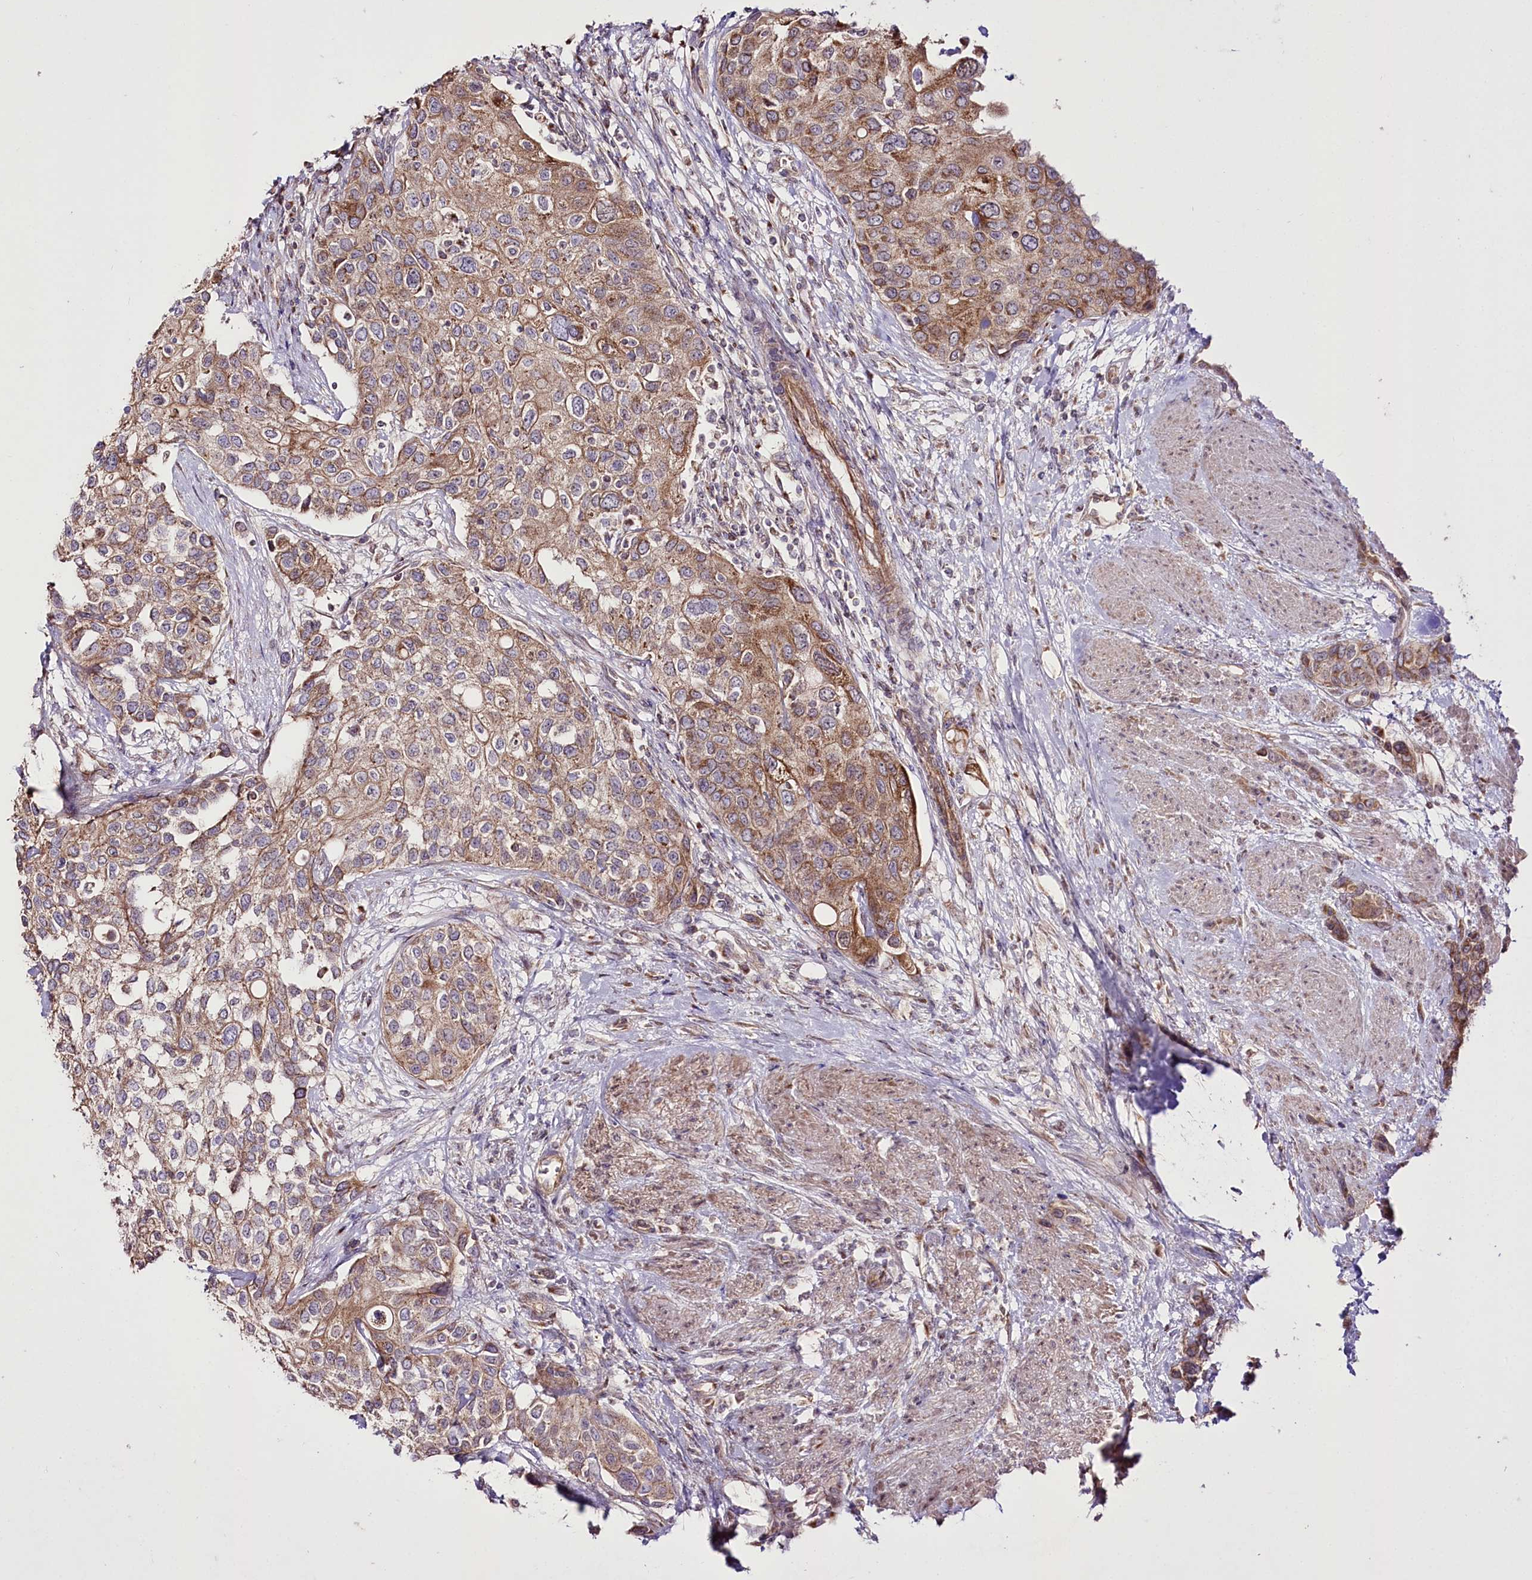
{"staining": {"intensity": "moderate", "quantity": ">75%", "location": "cytoplasmic/membranous"}, "tissue": "urothelial cancer", "cell_type": "Tumor cells", "image_type": "cancer", "snomed": [{"axis": "morphology", "description": "Normal tissue, NOS"}, {"axis": "morphology", "description": "Urothelial carcinoma, High grade"}, {"axis": "topography", "description": "Vascular tissue"}, {"axis": "topography", "description": "Urinary bladder"}], "caption": "High-grade urothelial carcinoma stained with DAB (3,3'-diaminobenzidine) immunohistochemistry reveals medium levels of moderate cytoplasmic/membranous staining in approximately >75% of tumor cells.", "gene": "REXO2", "patient": {"sex": "female", "age": 56}}